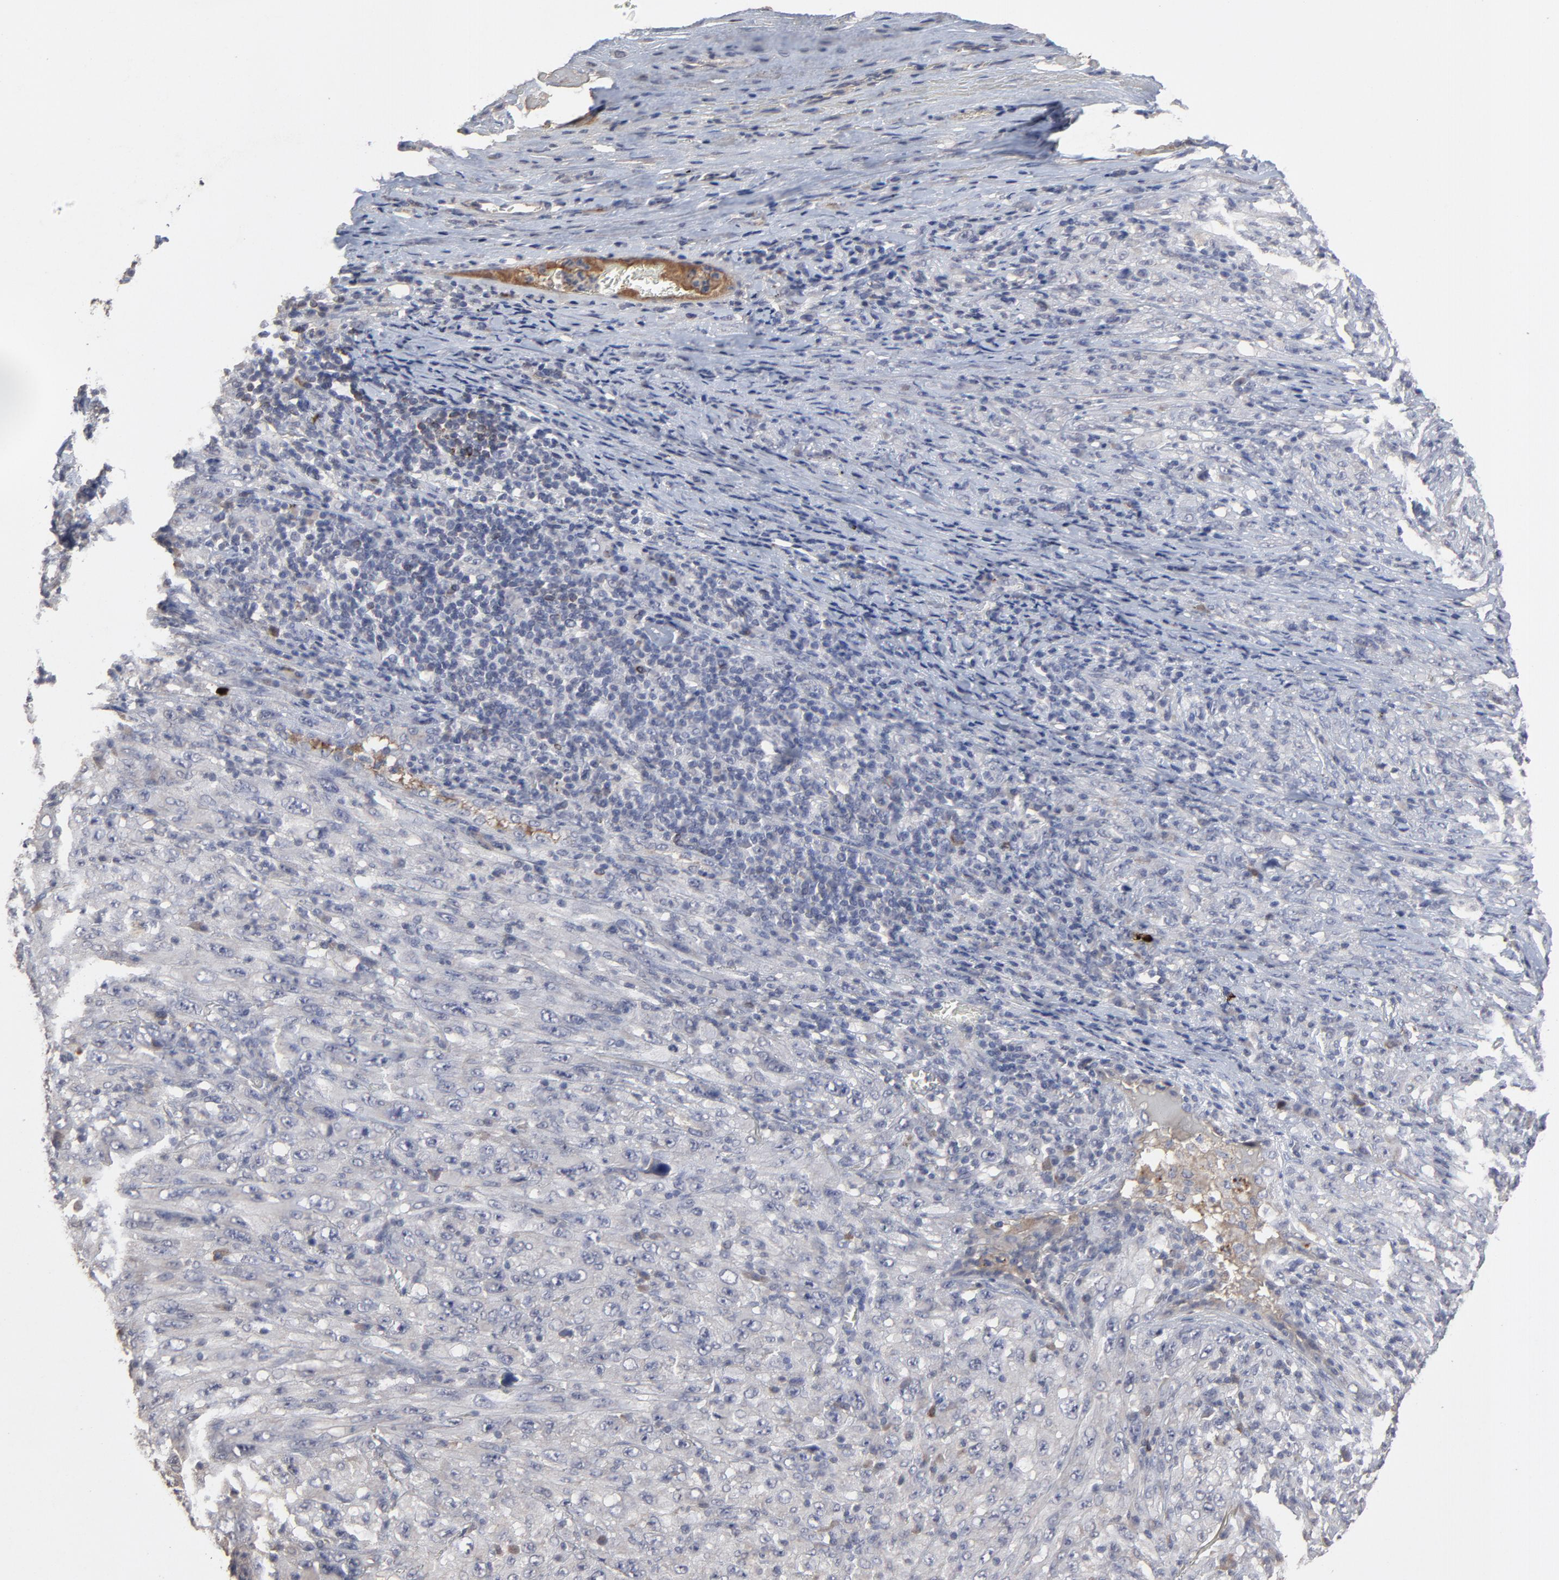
{"staining": {"intensity": "negative", "quantity": "none", "location": "none"}, "tissue": "melanoma", "cell_type": "Tumor cells", "image_type": "cancer", "snomed": [{"axis": "morphology", "description": "Malignant melanoma, Metastatic site"}, {"axis": "topography", "description": "Skin"}], "caption": "Immunohistochemical staining of malignant melanoma (metastatic site) exhibits no significant positivity in tumor cells.", "gene": "VPREB3", "patient": {"sex": "female", "age": 56}}